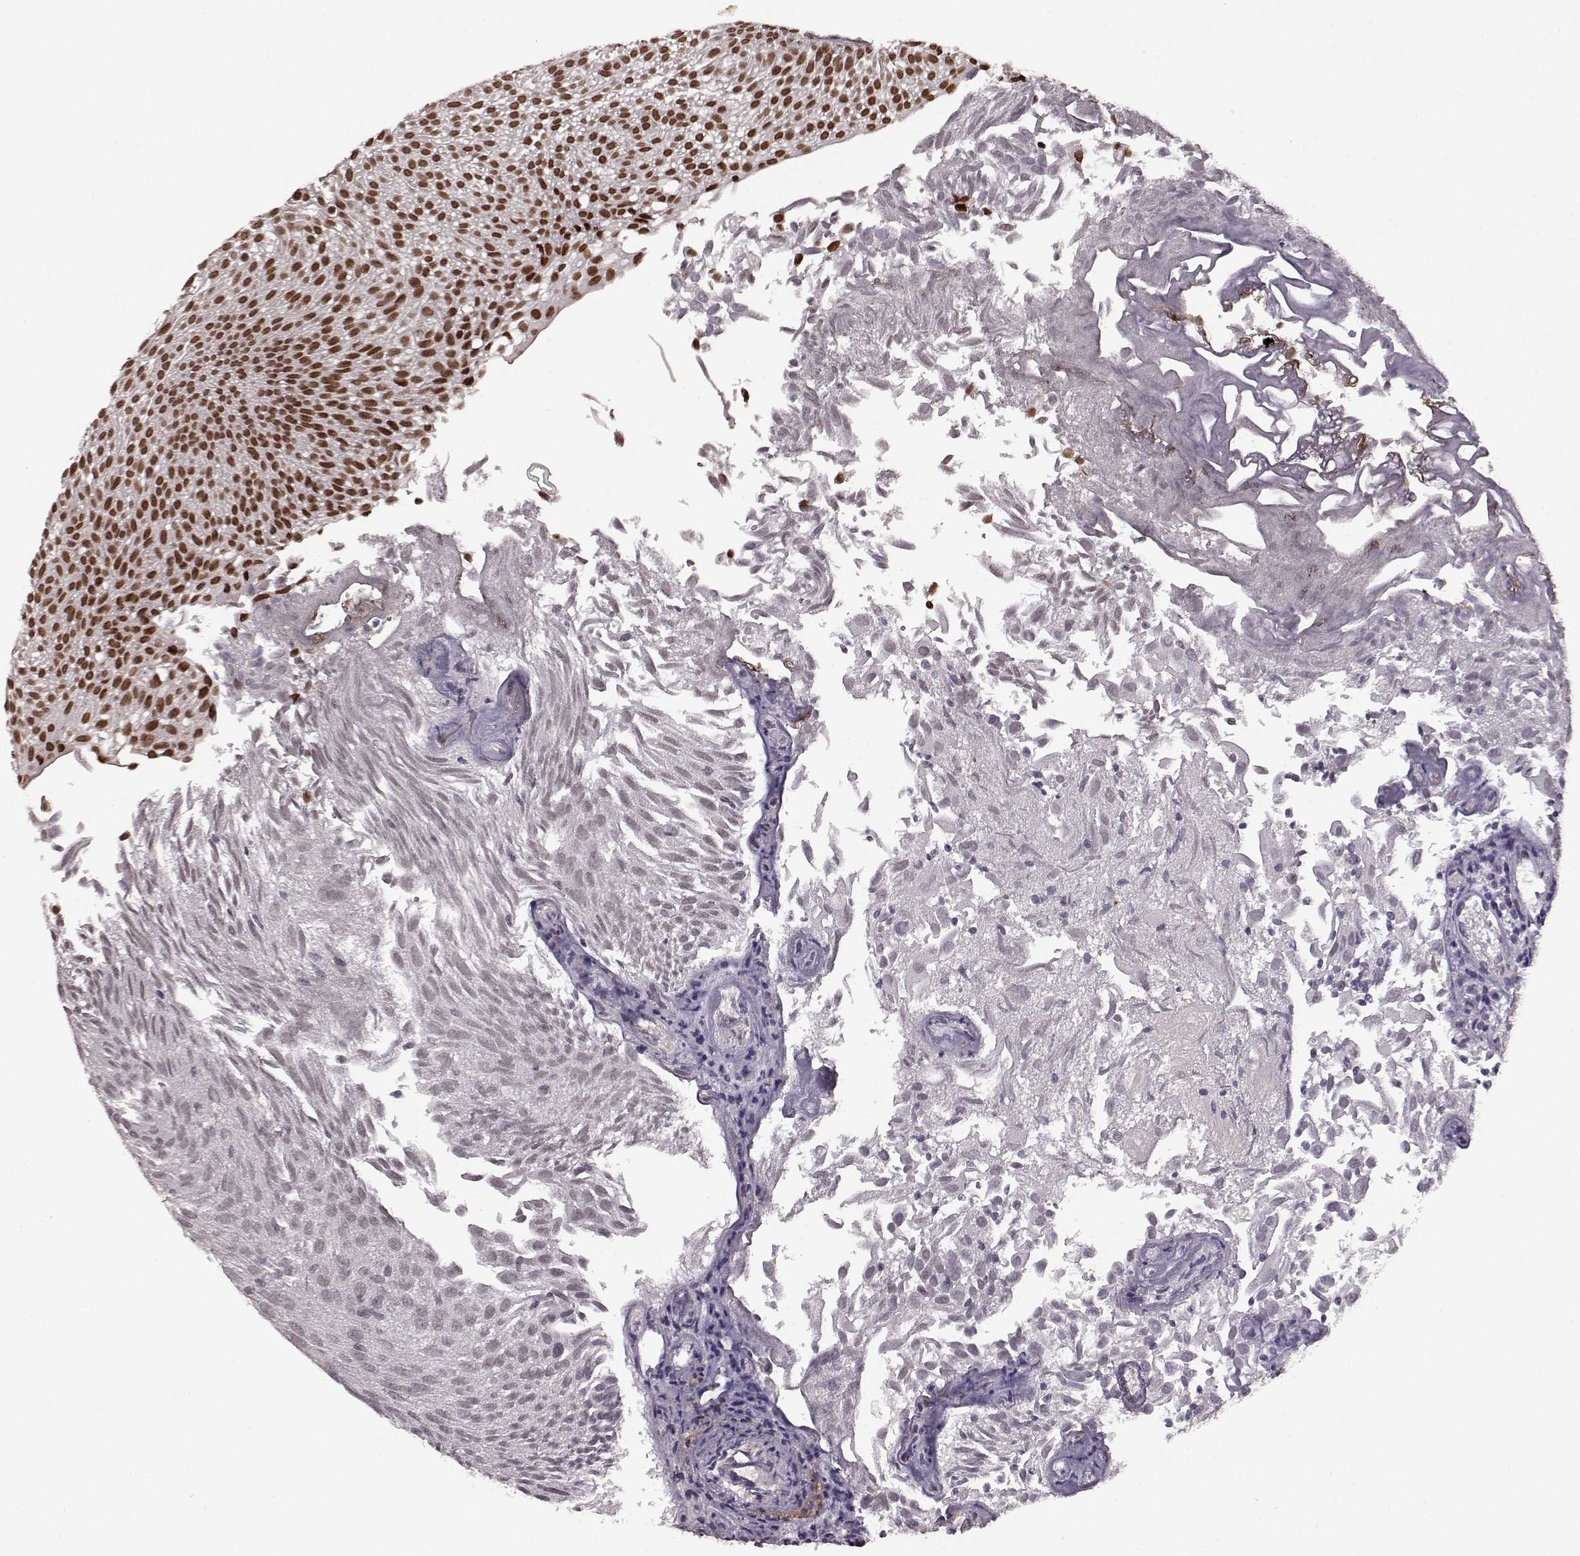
{"staining": {"intensity": "moderate", "quantity": ">75%", "location": "nuclear"}, "tissue": "urothelial cancer", "cell_type": "Tumor cells", "image_type": "cancer", "snomed": [{"axis": "morphology", "description": "Urothelial carcinoma, Low grade"}, {"axis": "topography", "description": "Urinary bladder"}], "caption": "This is a photomicrograph of IHC staining of urothelial carcinoma (low-grade), which shows moderate positivity in the nuclear of tumor cells.", "gene": "RRAGD", "patient": {"sex": "male", "age": 52}}